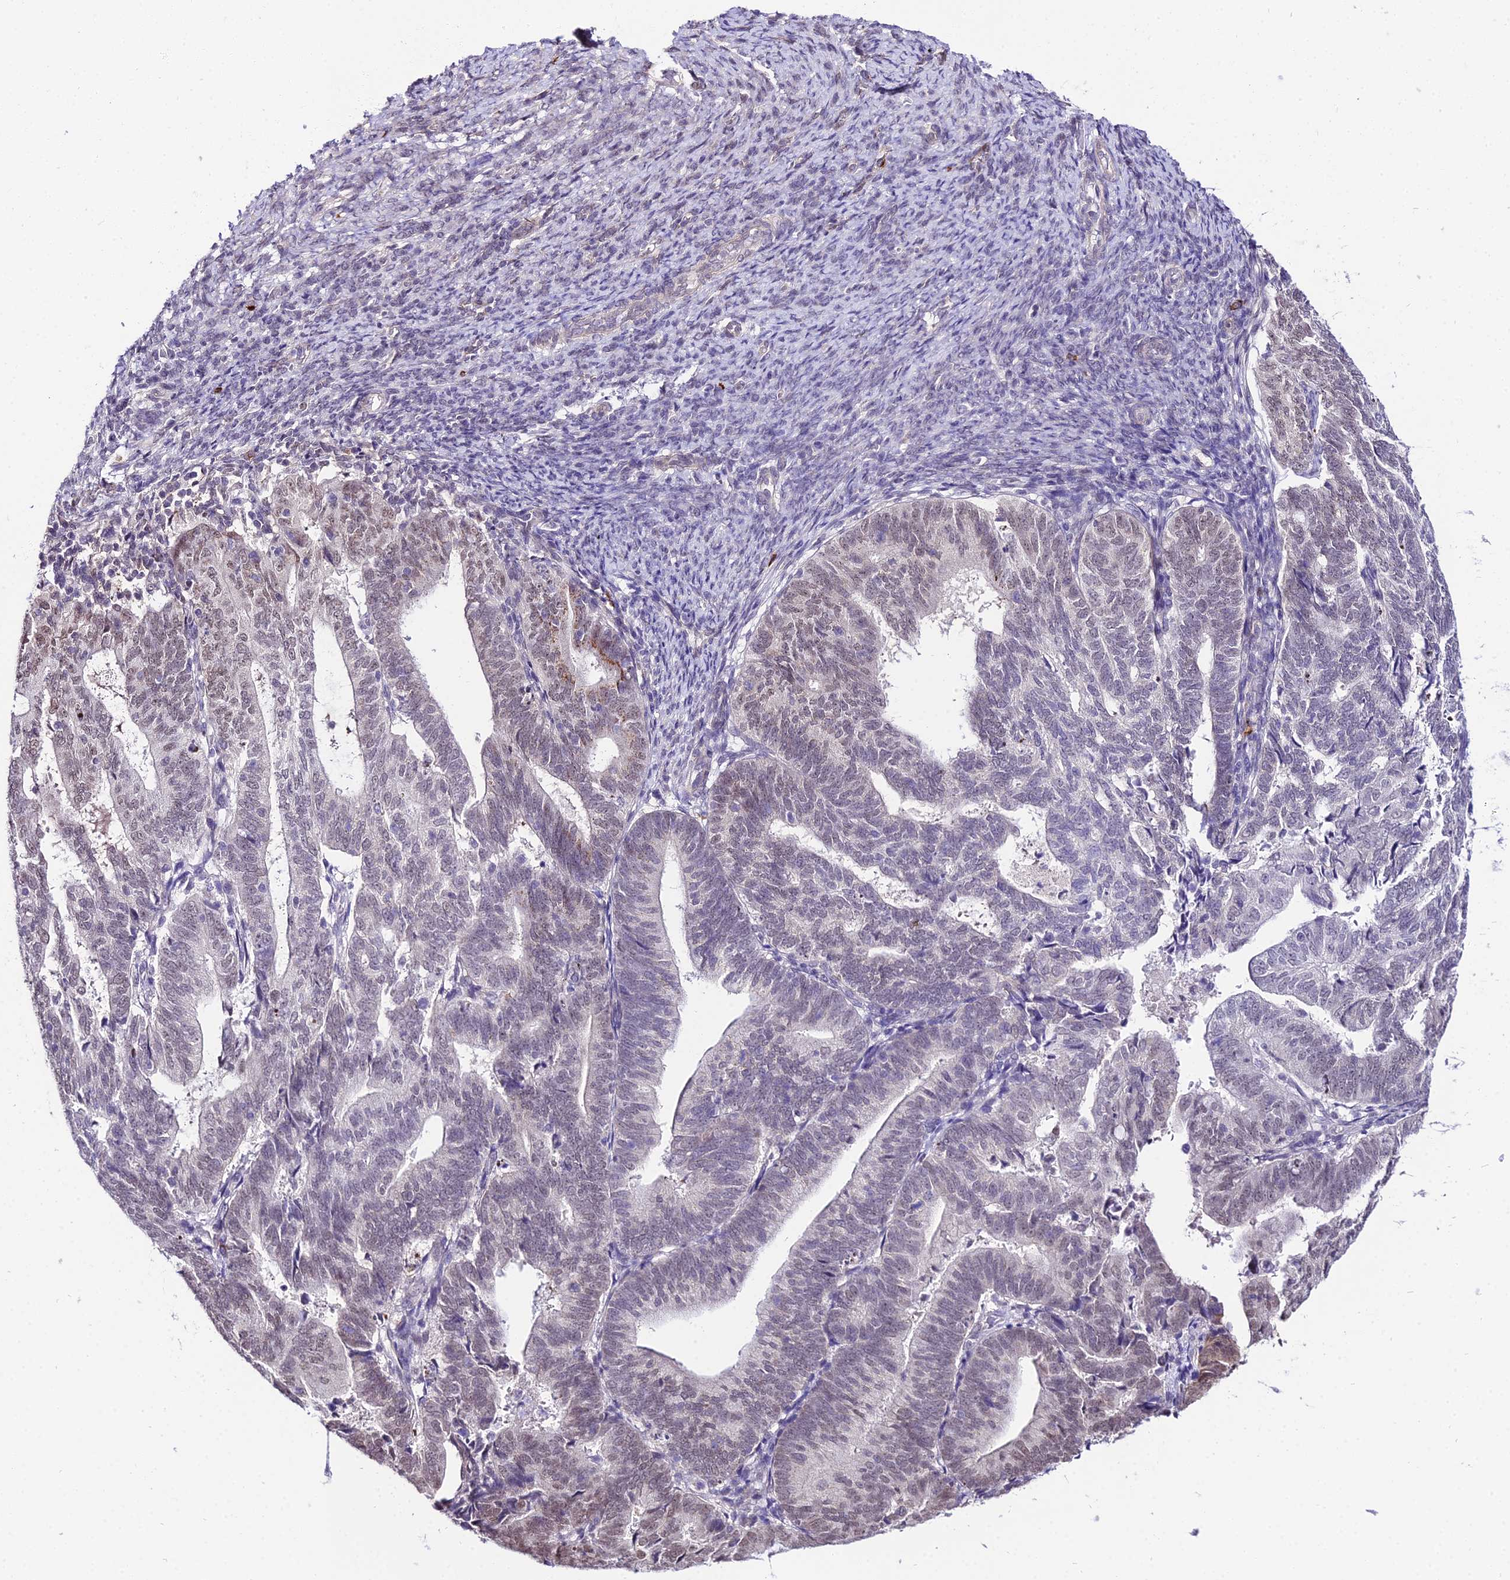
{"staining": {"intensity": "weak", "quantity": "<25%", "location": "nuclear"}, "tissue": "endometrial cancer", "cell_type": "Tumor cells", "image_type": "cancer", "snomed": [{"axis": "morphology", "description": "Adenocarcinoma, NOS"}, {"axis": "topography", "description": "Endometrium"}], "caption": "This is a micrograph of immunohistochemistry (IHC) staining of endometrial cancer, which shows no positivity in tumor cells.", "gene": "POLR2I", "patient": {"sex": "female", "age": 70}}